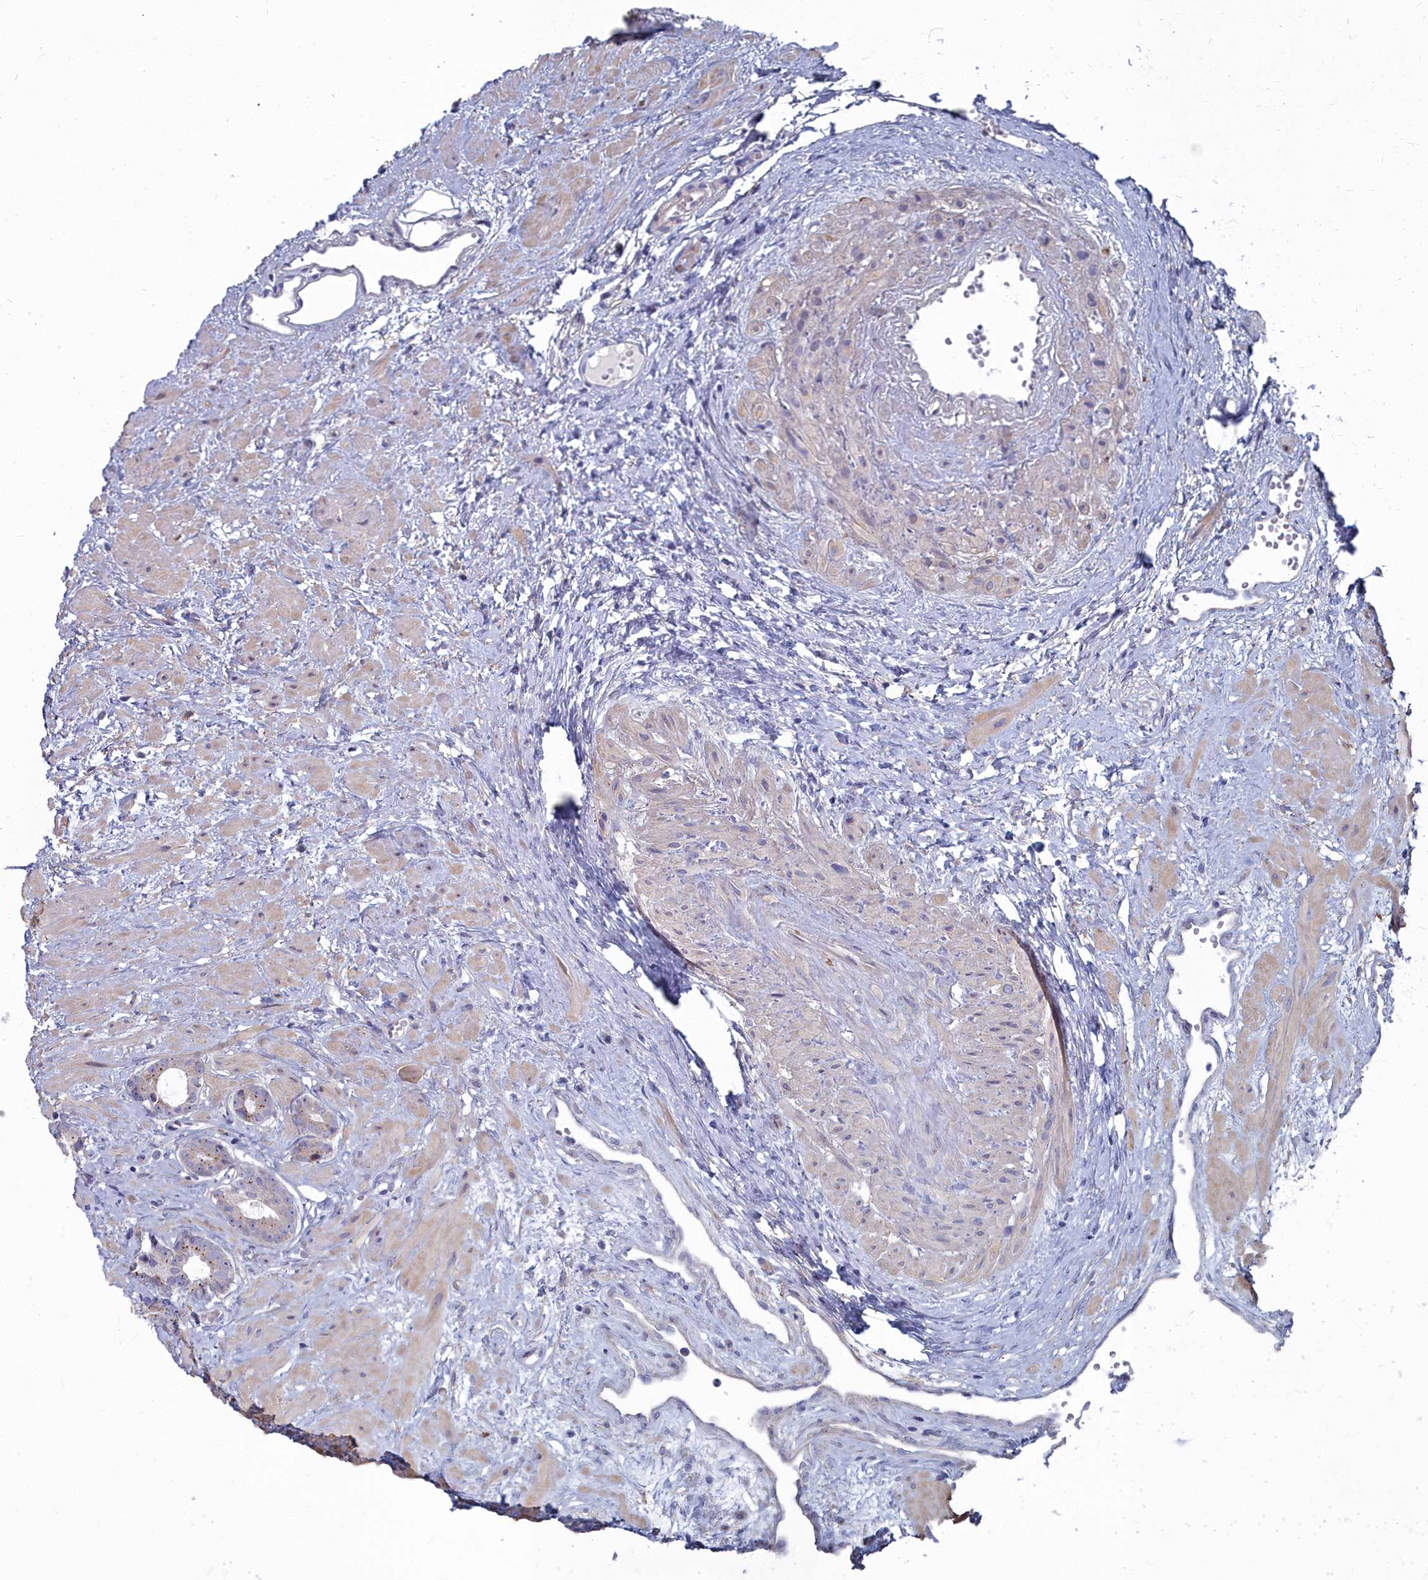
{"staining": {"intensity": "strong", "quantity": "25%-75%", "location": "cytoplasmic/membranous"}, "tissue": "prostate cancer", "cell_type": "Tumor cells", "image_type": "cancer", "snomed": [{"axis": "morphology", "description": "Adenocarcinoma, Low grade"}, {"axis": "topography", "description": "Prostate"}], "caption": "Prostate cancer stained with IHC displays strong cytoplasmic/membranous staining in approximately 25%-75% of tumor cells. The protein of interest is stained brown, and the nuclei are stained in blue (DAB IHC with brightfield microscopy, high magnification).", "gene": "SHISAL2A", "patient": {"sex": "male", "age": 64}}